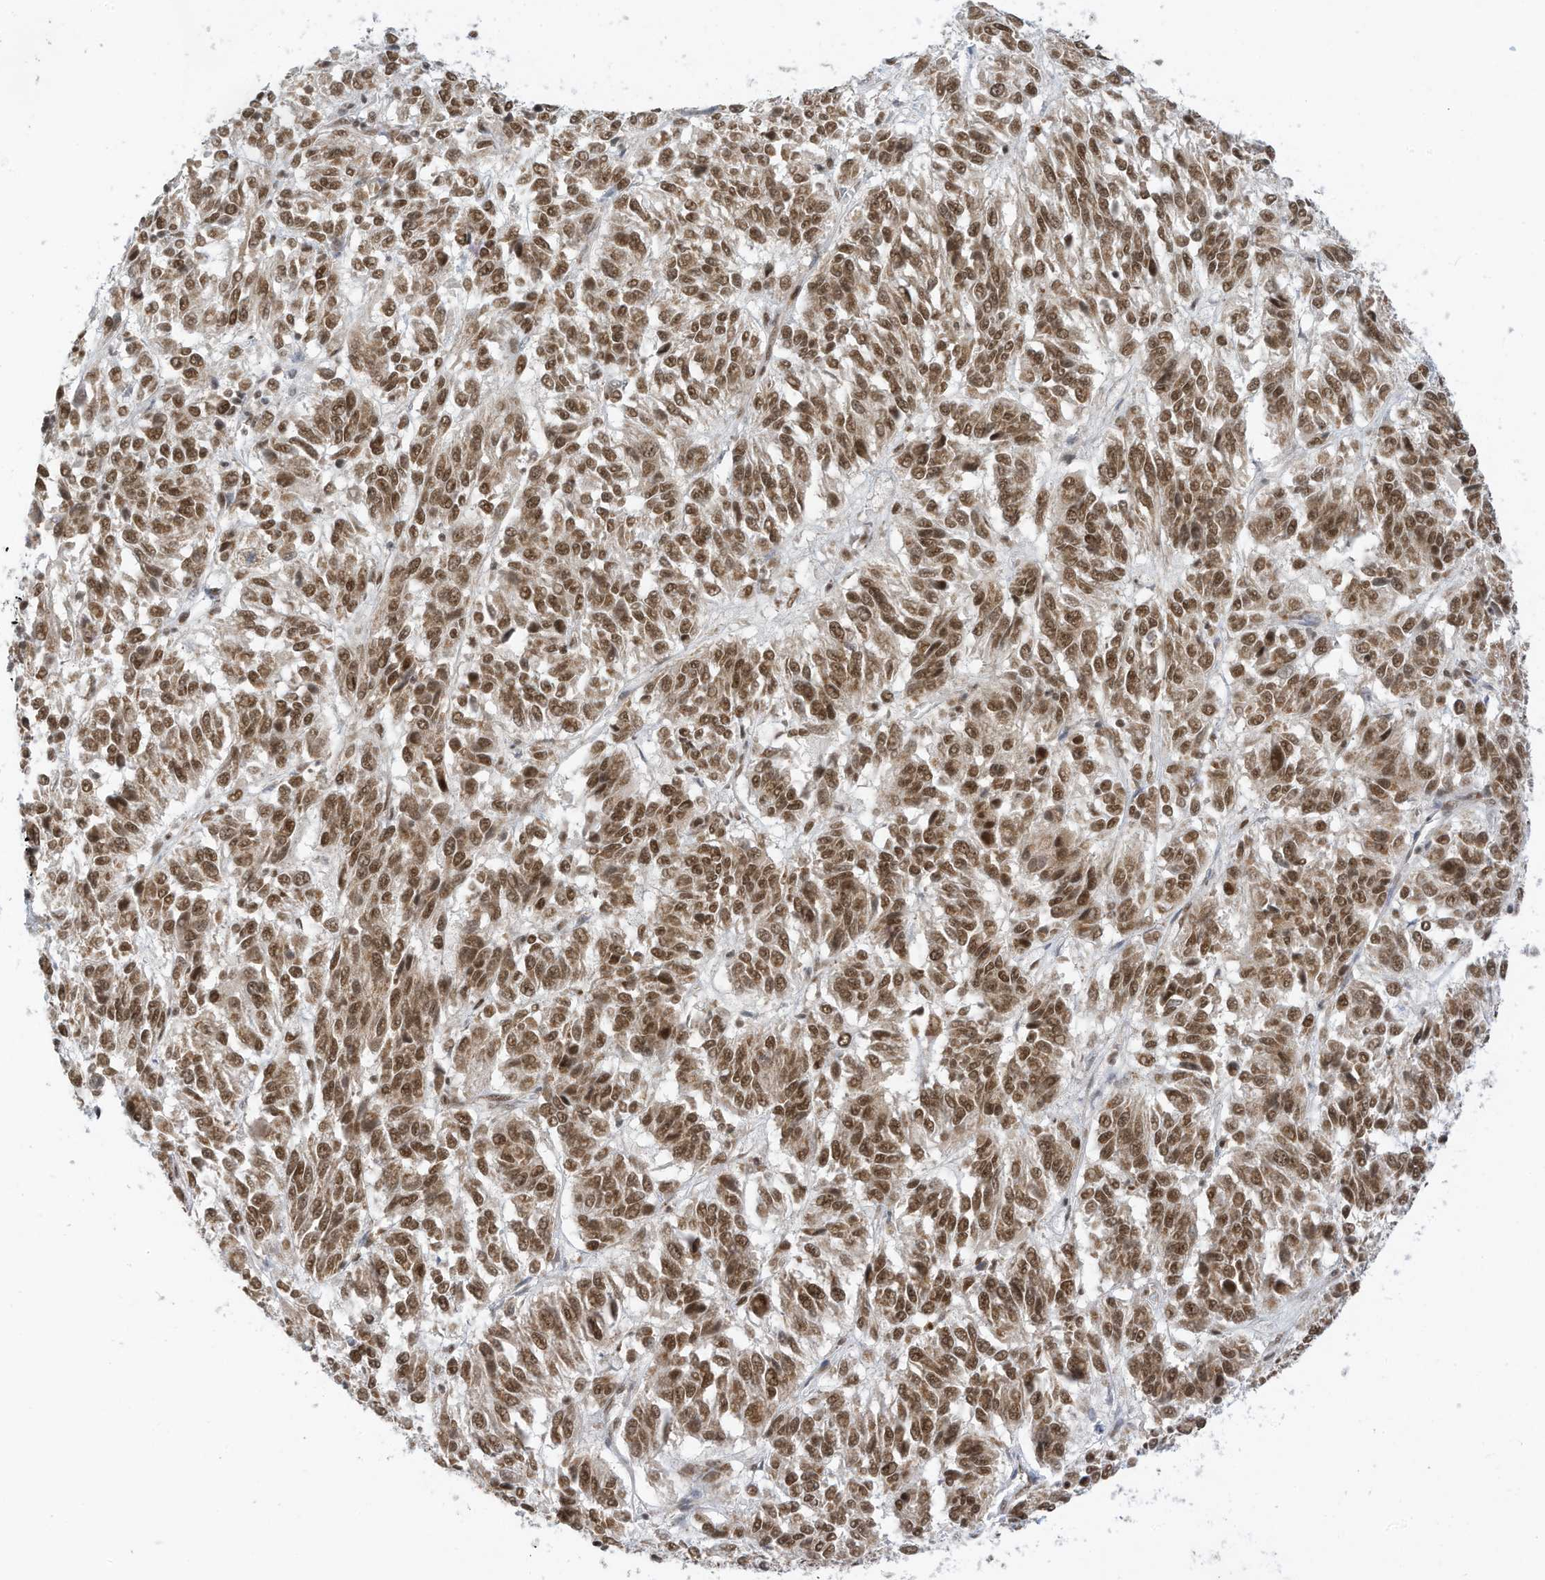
{"staining": {"intensity": "moderate", "quantity": ">75%", "location": "cytoplasmic/membranous,nuclear"}, "tissue": "melanoma", "cell_type": "Tumor cells", "image_type": "cancer", "snomed": [{"axis": "morphology", "description": "Malignant melanoma, Metastatic site"}, {"axis": "topography", "description": "Lung"}], "caption": "Brown immunohistochemical staining in malignant melanoma (metastatic site) reveals moderate cytoplasmic/membranous and nuclear expression in about >75% of tumor cells.", "gene": "AURKAIP1", "patient": {"sex": "male", "age": 64}}